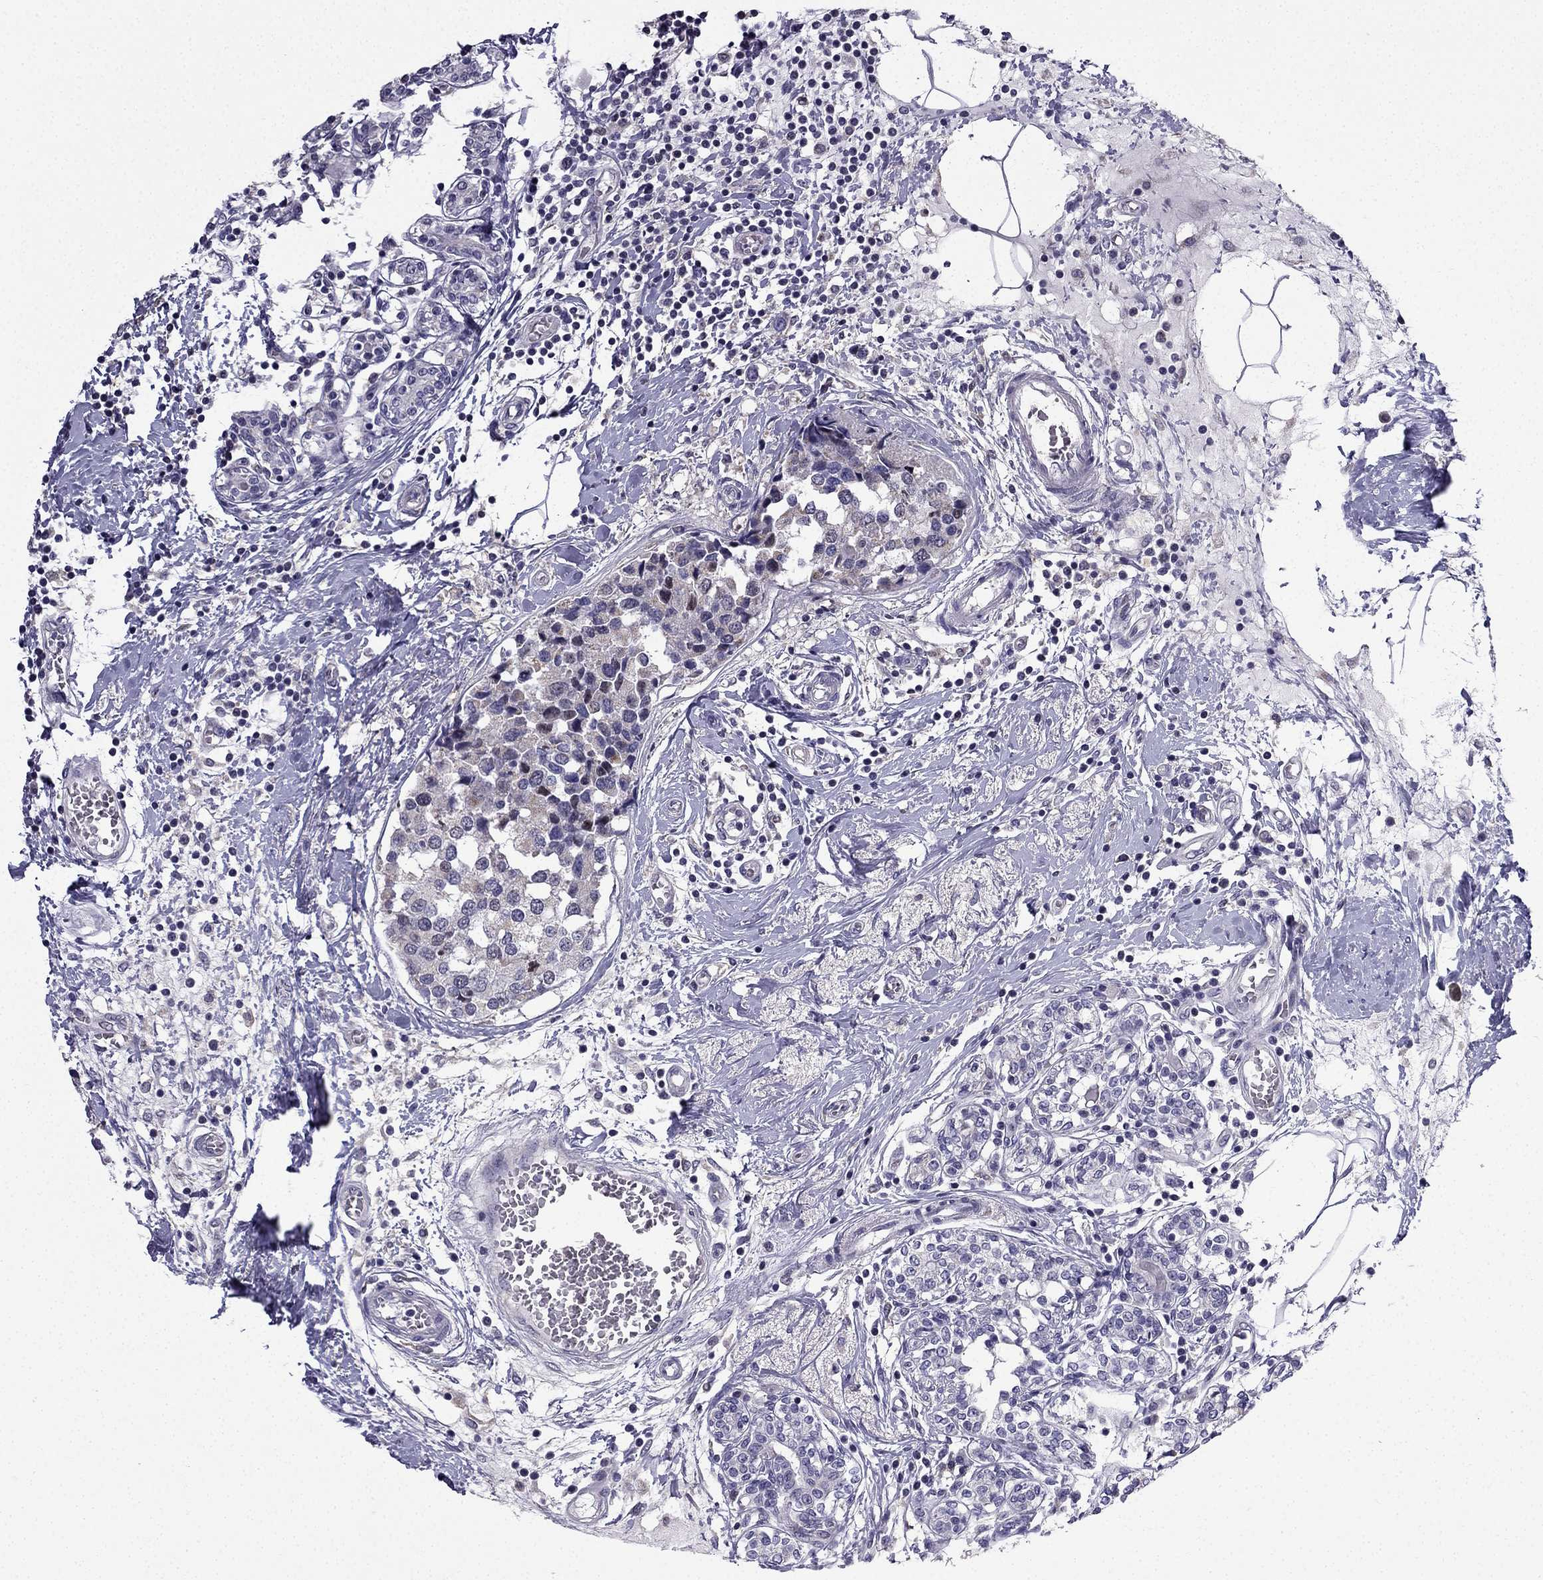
{"staining": {"intensity": "weak", "quantity": "<25%", "location": "cytoplasmic/membranous"}, "tissue": "breast cancer", "cell_type": "Tumor cells", "image_type": "cancer", "snomed": [{"axis": "morphology", "description": "Lobular carcinoma"}, {"axis": "topography", "description": "Breast"}], "caption": "Photomicrograph shows no protein positivity in tumor cells of breast lobular carcinoma tissue.", "gene": "SLC6A2", "patient": {"sex": "female", "age": 59}}